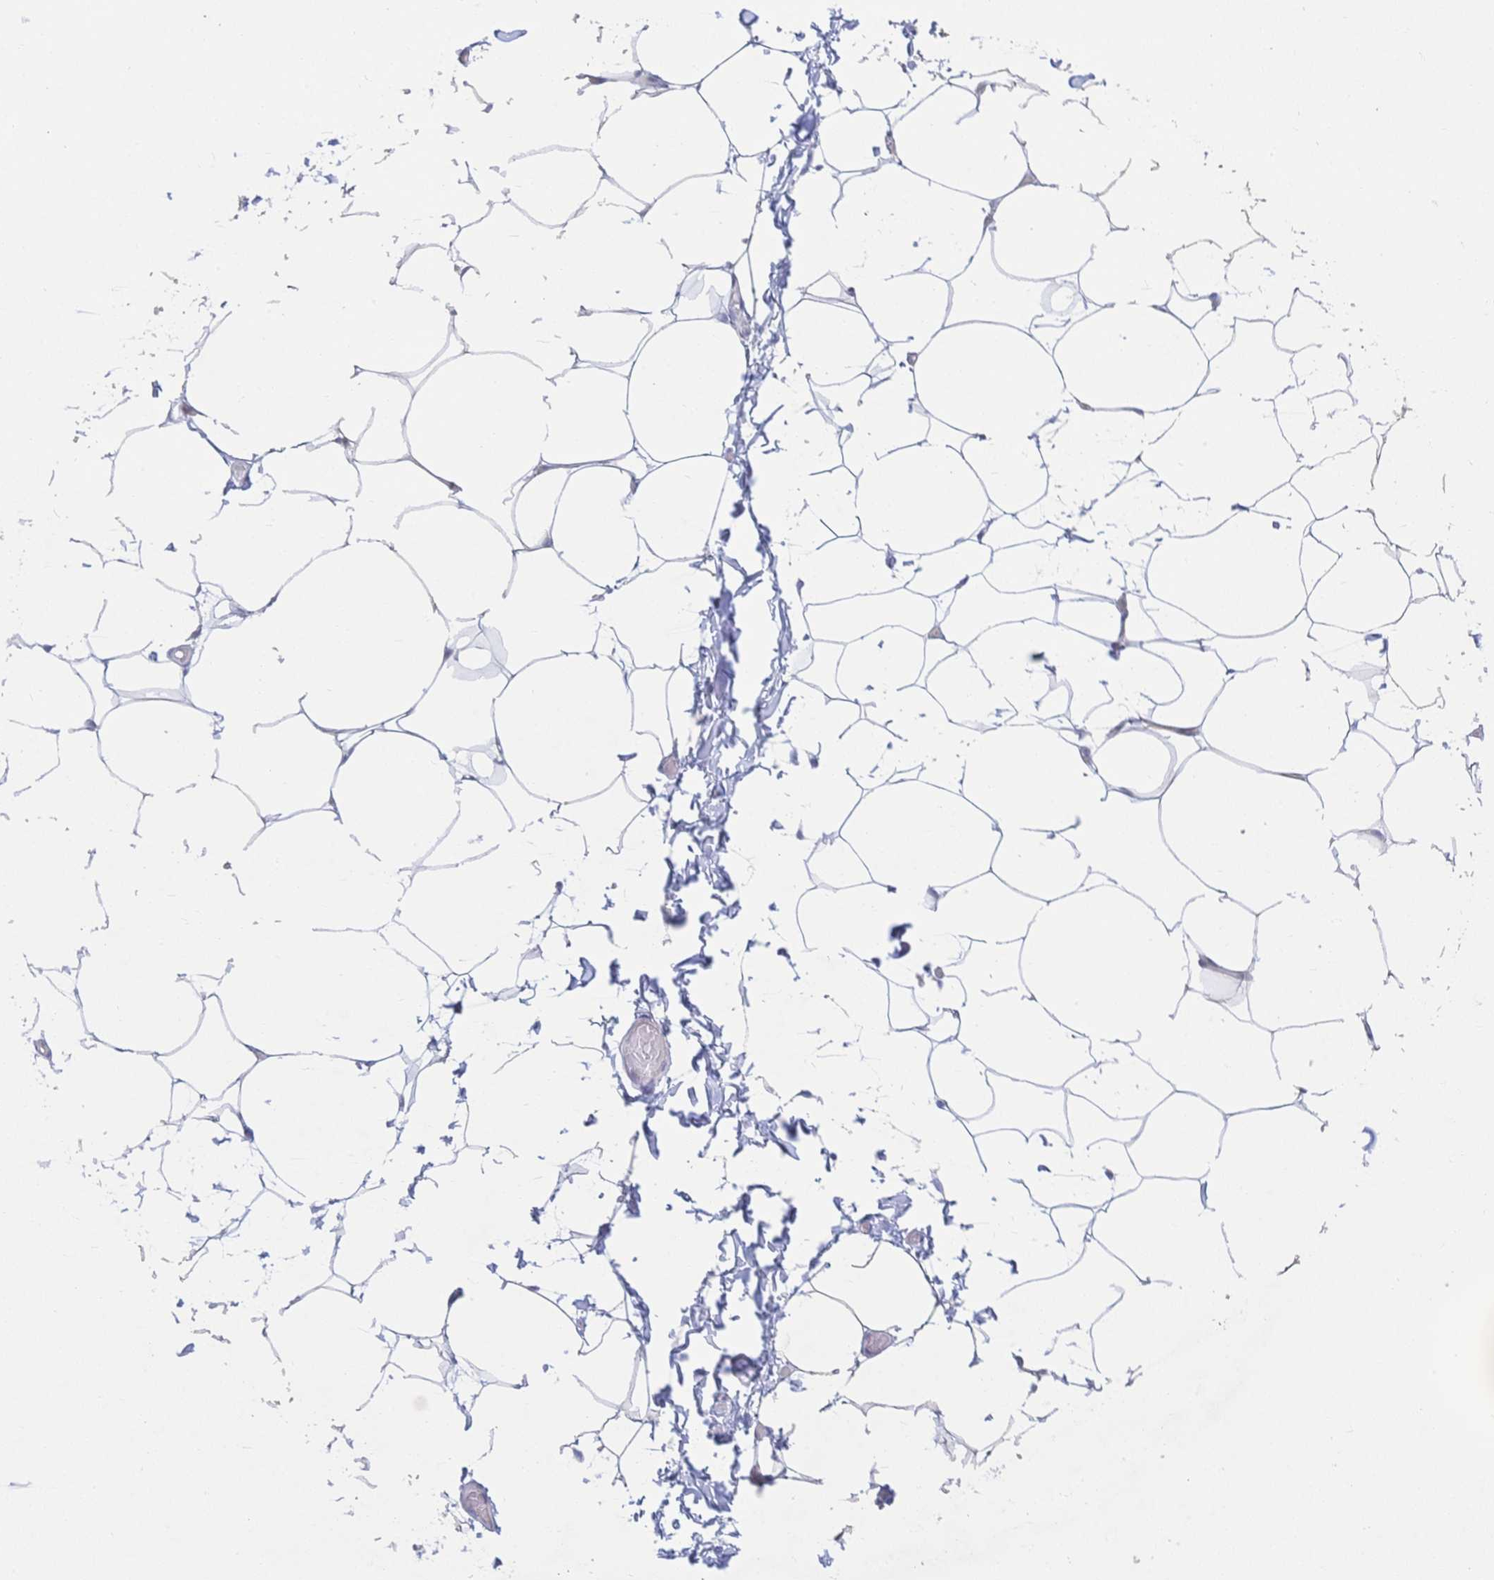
{"staining": {"intensity": "negative", "quantity": "none", "location": "none"}, "tissue": "adipose tissue", "cell_type": "Adipocytes", "image_type": "normal", "snomed": [{"axis": "morphology", "description": "Normal tissue, NOS"}, {"axis": "topography", "description": "Soft tissue"}, {"axis": "topography", "description": "Adipose tissue"}, {"axis": "topography", "description": "Vascular tissue"}, {"axis": "topography", "description": "Peripheral nerve tissue"}], "caption": "This photomicrograph is of normal adipose tissue stained with immunohistochemistry (IHC) to label a protein in brown with the nuclei are counter-stained blue. There is no expression in adipocytes.", "gene": "CR2", "patient": {"sex": "male", "age": 29}}